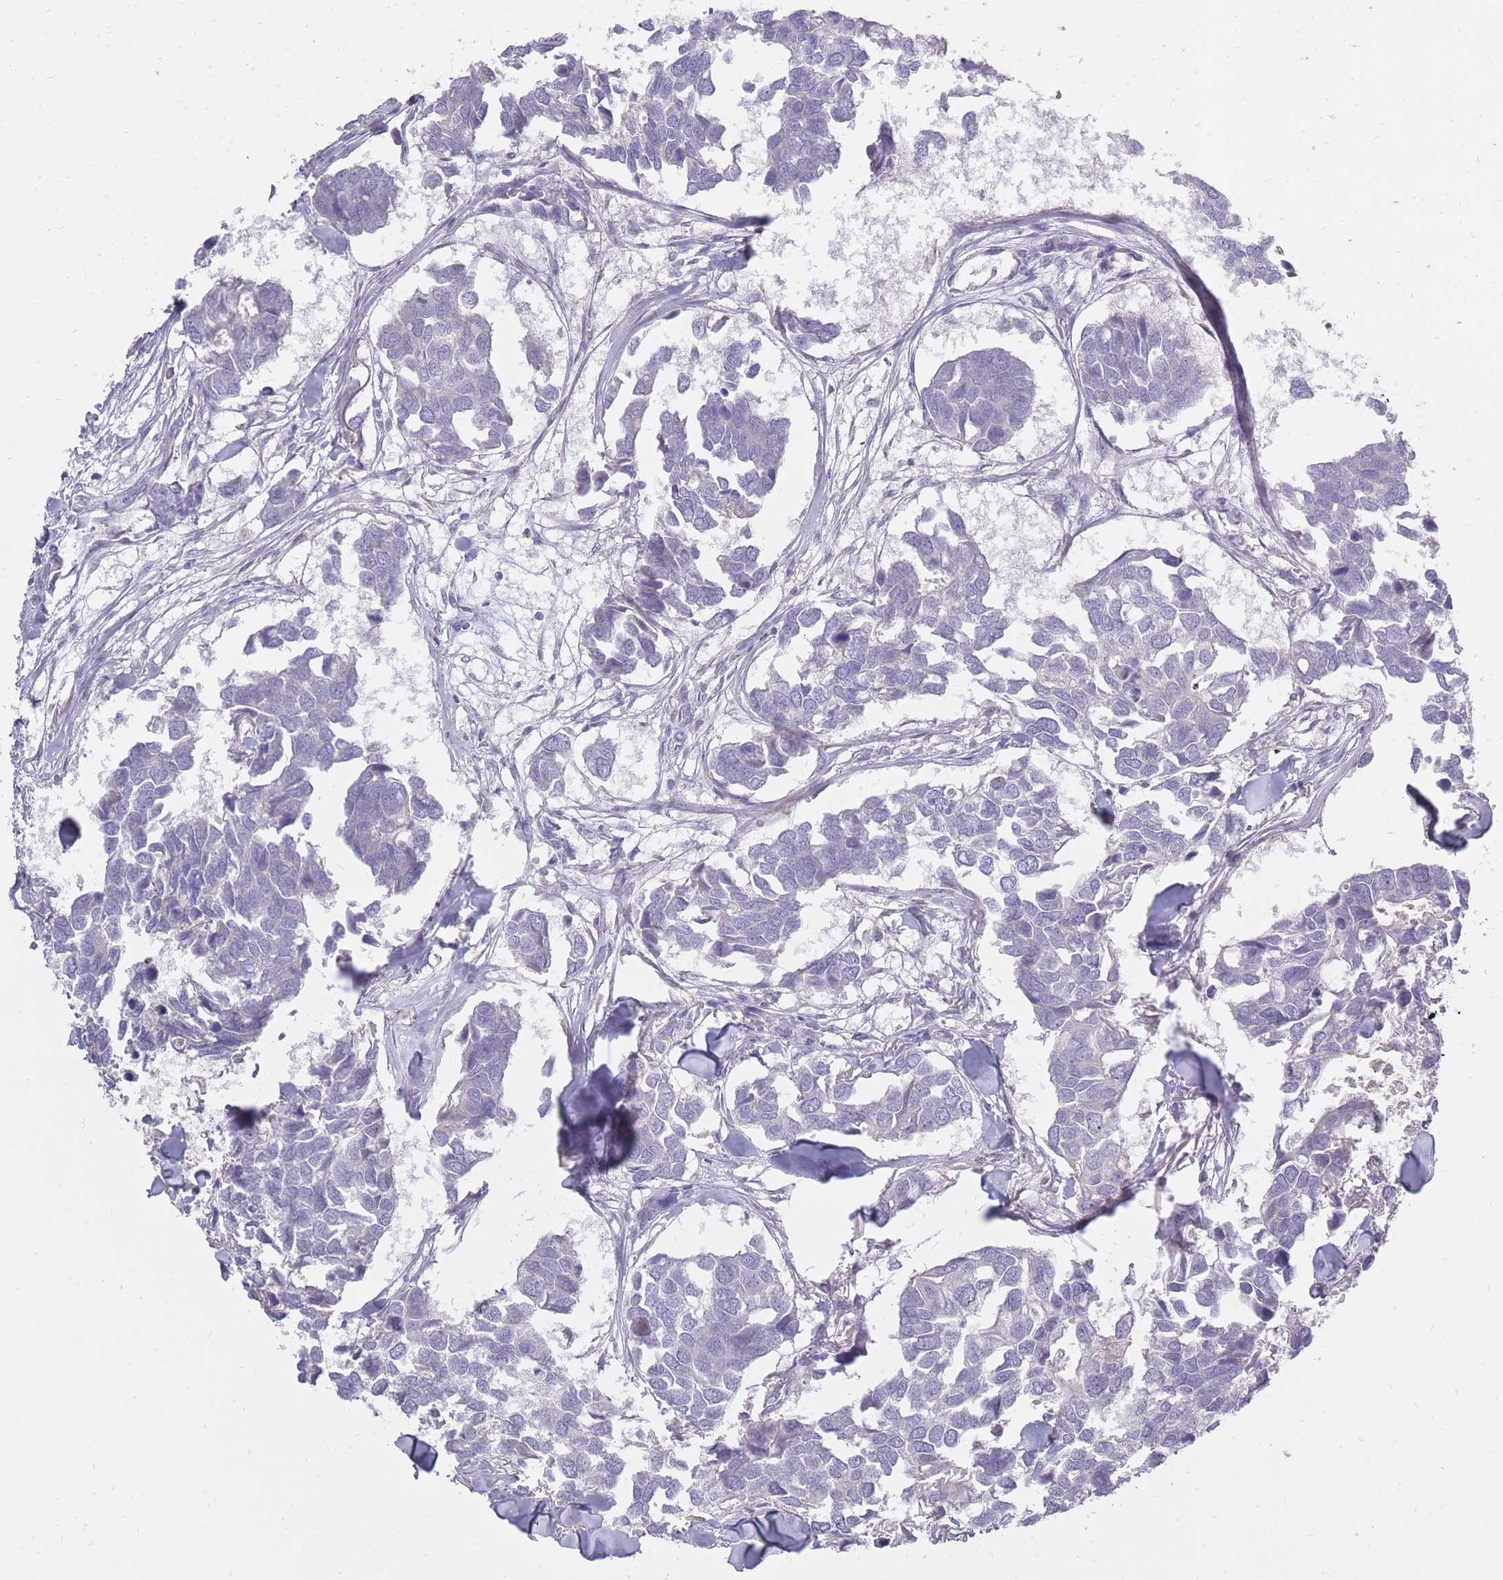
{"staining": {"intensity": "negative", "quantity": "none", "location": "none"}, "tissue": "breast cancer", "cell_type": "Tumor cells", "image_type": "cancer", "snomed": [{"axis": "morphology", "description": "Duct carcinoma"}, {"axis": "topography", "description": "Breast"}], "caption": "Immunohistochemical staining of breast infiltrating ductal carcinoma demonstrates no significant positivity in tumor cells. (DAB IHC visualized using brightfield microscopy, high magnification).", "gene": "ALKBH4", "patient": {"sex": "female", "age": 83}}